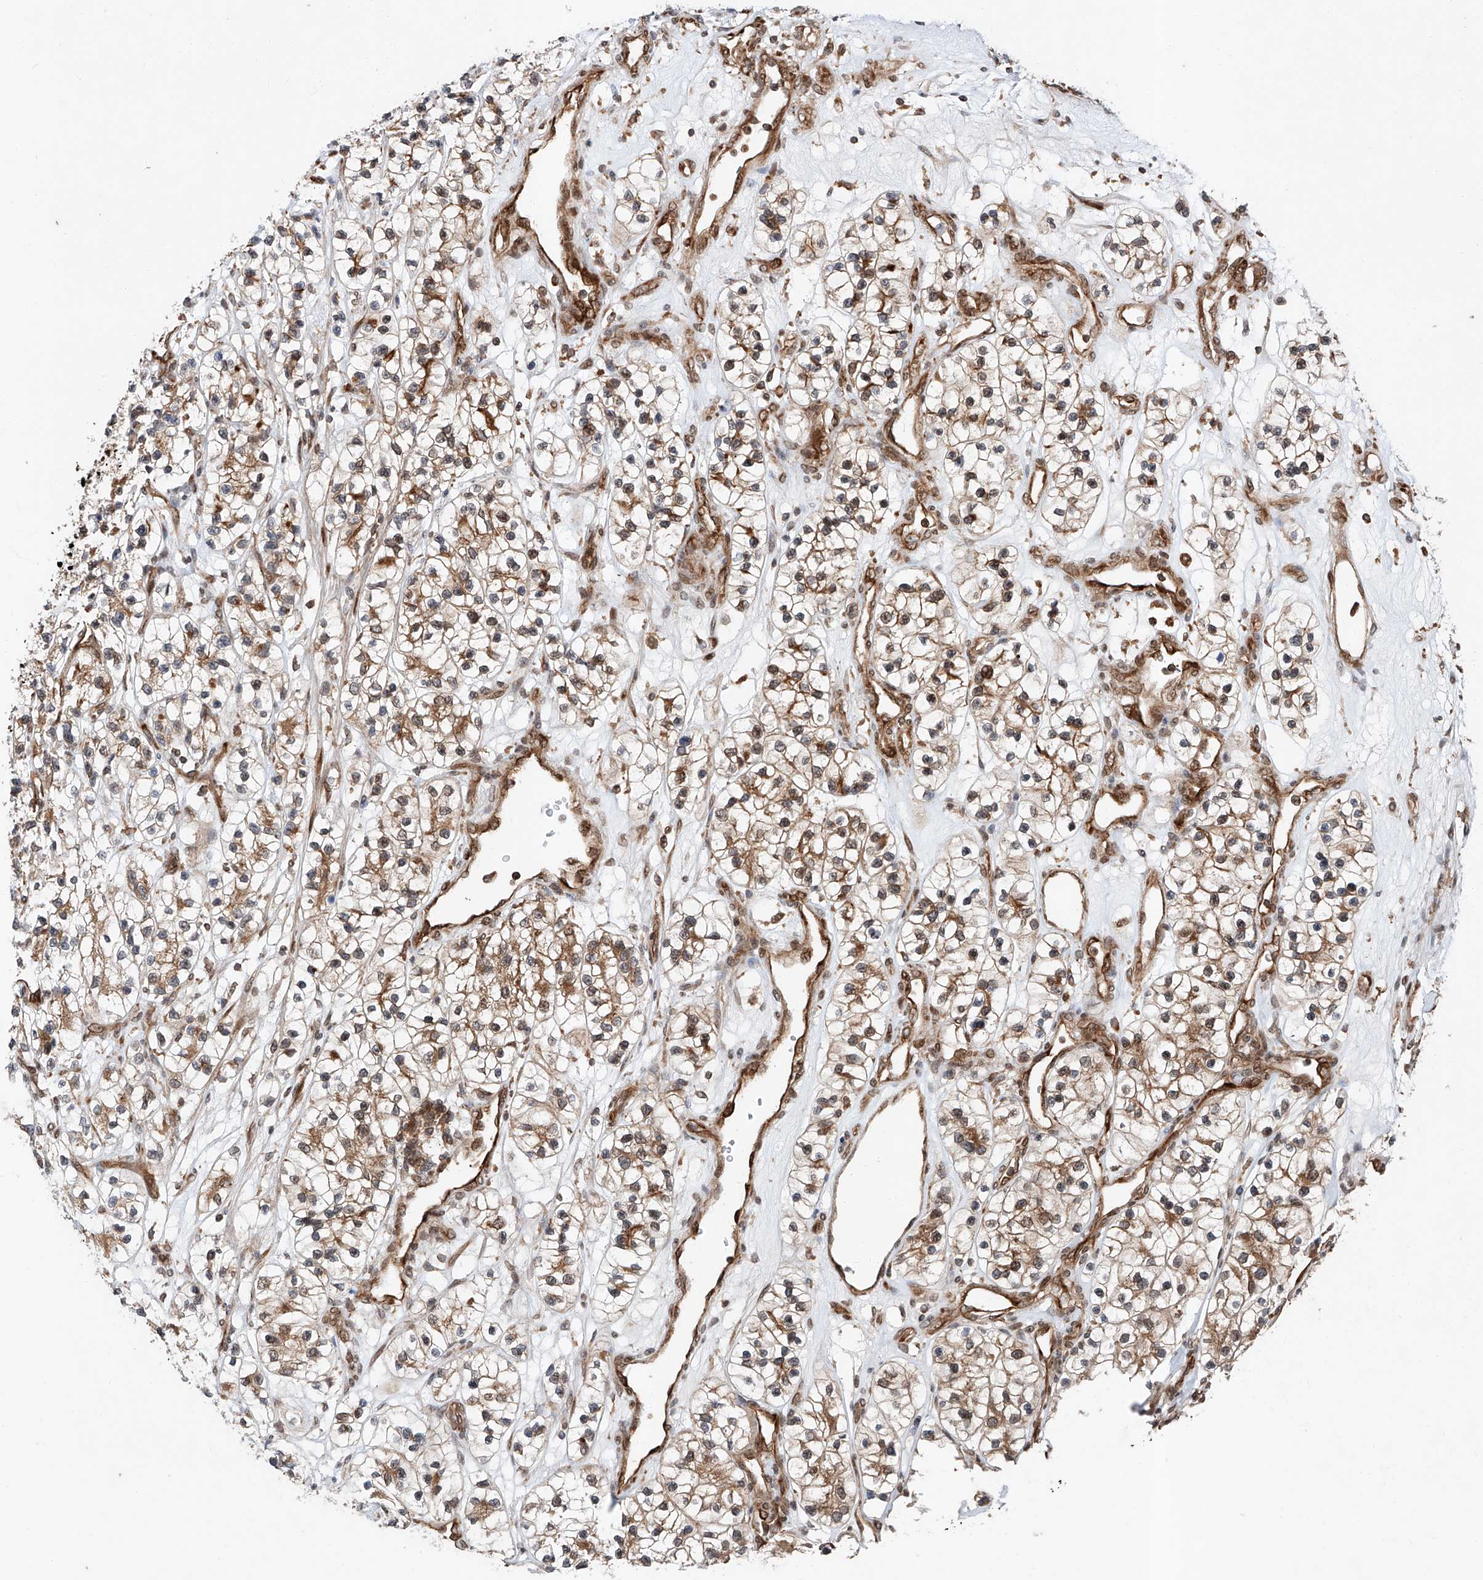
{"staining": {"intensity": "moderate", "quantity": "25%-75%", "location": "cytoplasmic/membranous"}, "tissue": "renal cancer", "cell_type": "Tumor cells", "image_type": "cancer", "snomed": [{"axis": "morphology", "description": "Adenocarcinoma, NOS"}, {"axis": "topography", "description": "Kidney"}], "caption": "Human renal cancer stained with a protein marker demonstrates moderate staining in tumor cells.", "gene": "ZFP28", "patient": {"sex": "female", "age": 57}}